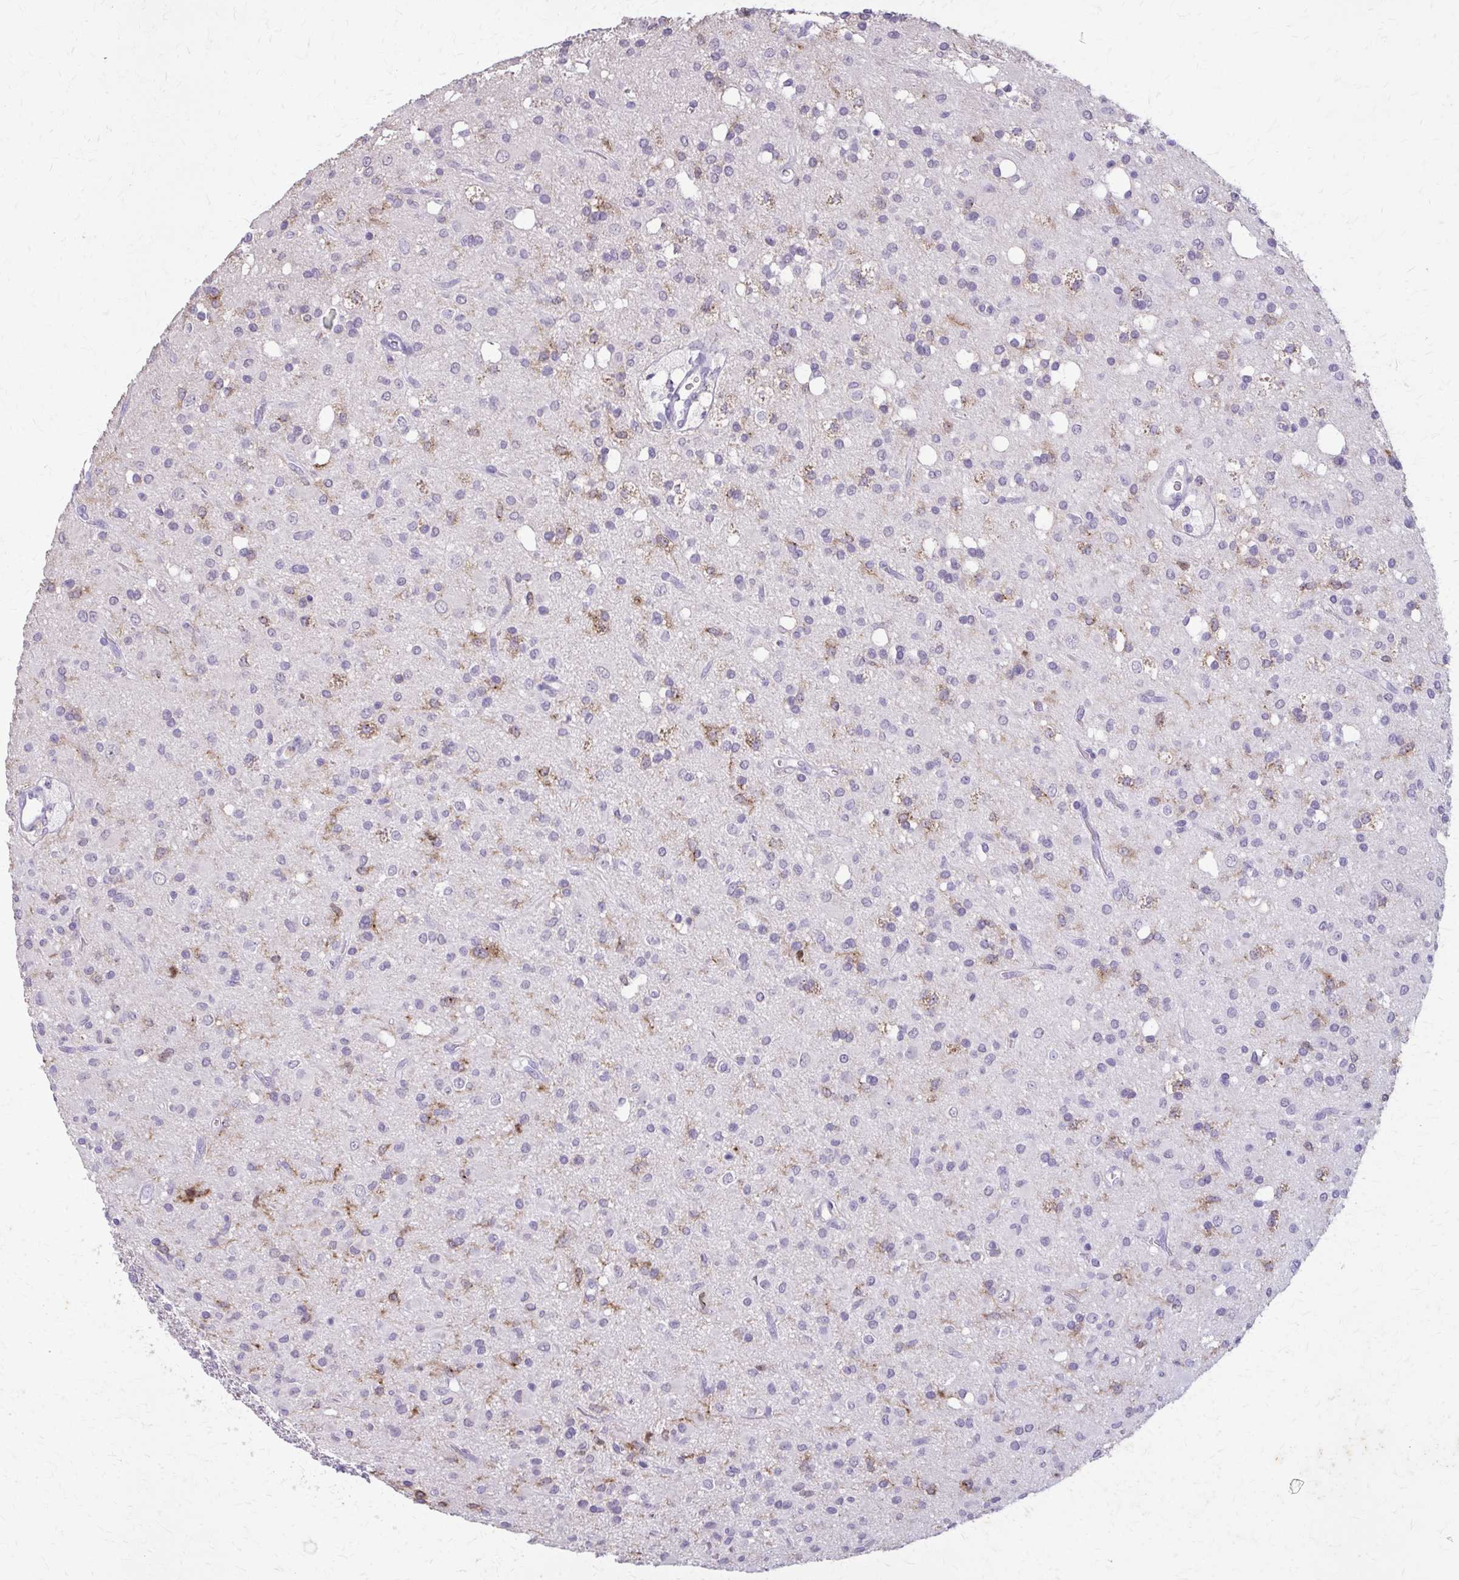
{"staining": {"intensity": "weak", "quantity": "<25%", "location": "cytoplasmic/membranous"}, "tissue": "glioma", "cell_type": "Tumor cells", "image_type": "cancer", "snomed": [{"axis": "morphology", "description": "Glioma, malignant, Low grade"}, {"axis": "topography", "description": "Brain"}], "caption": "Glioma was stained to show a protein in brown. There is no significant positivity in tumor cells.", "gene": "CARD9", "patient": {"sex": "female", "age": 33}}